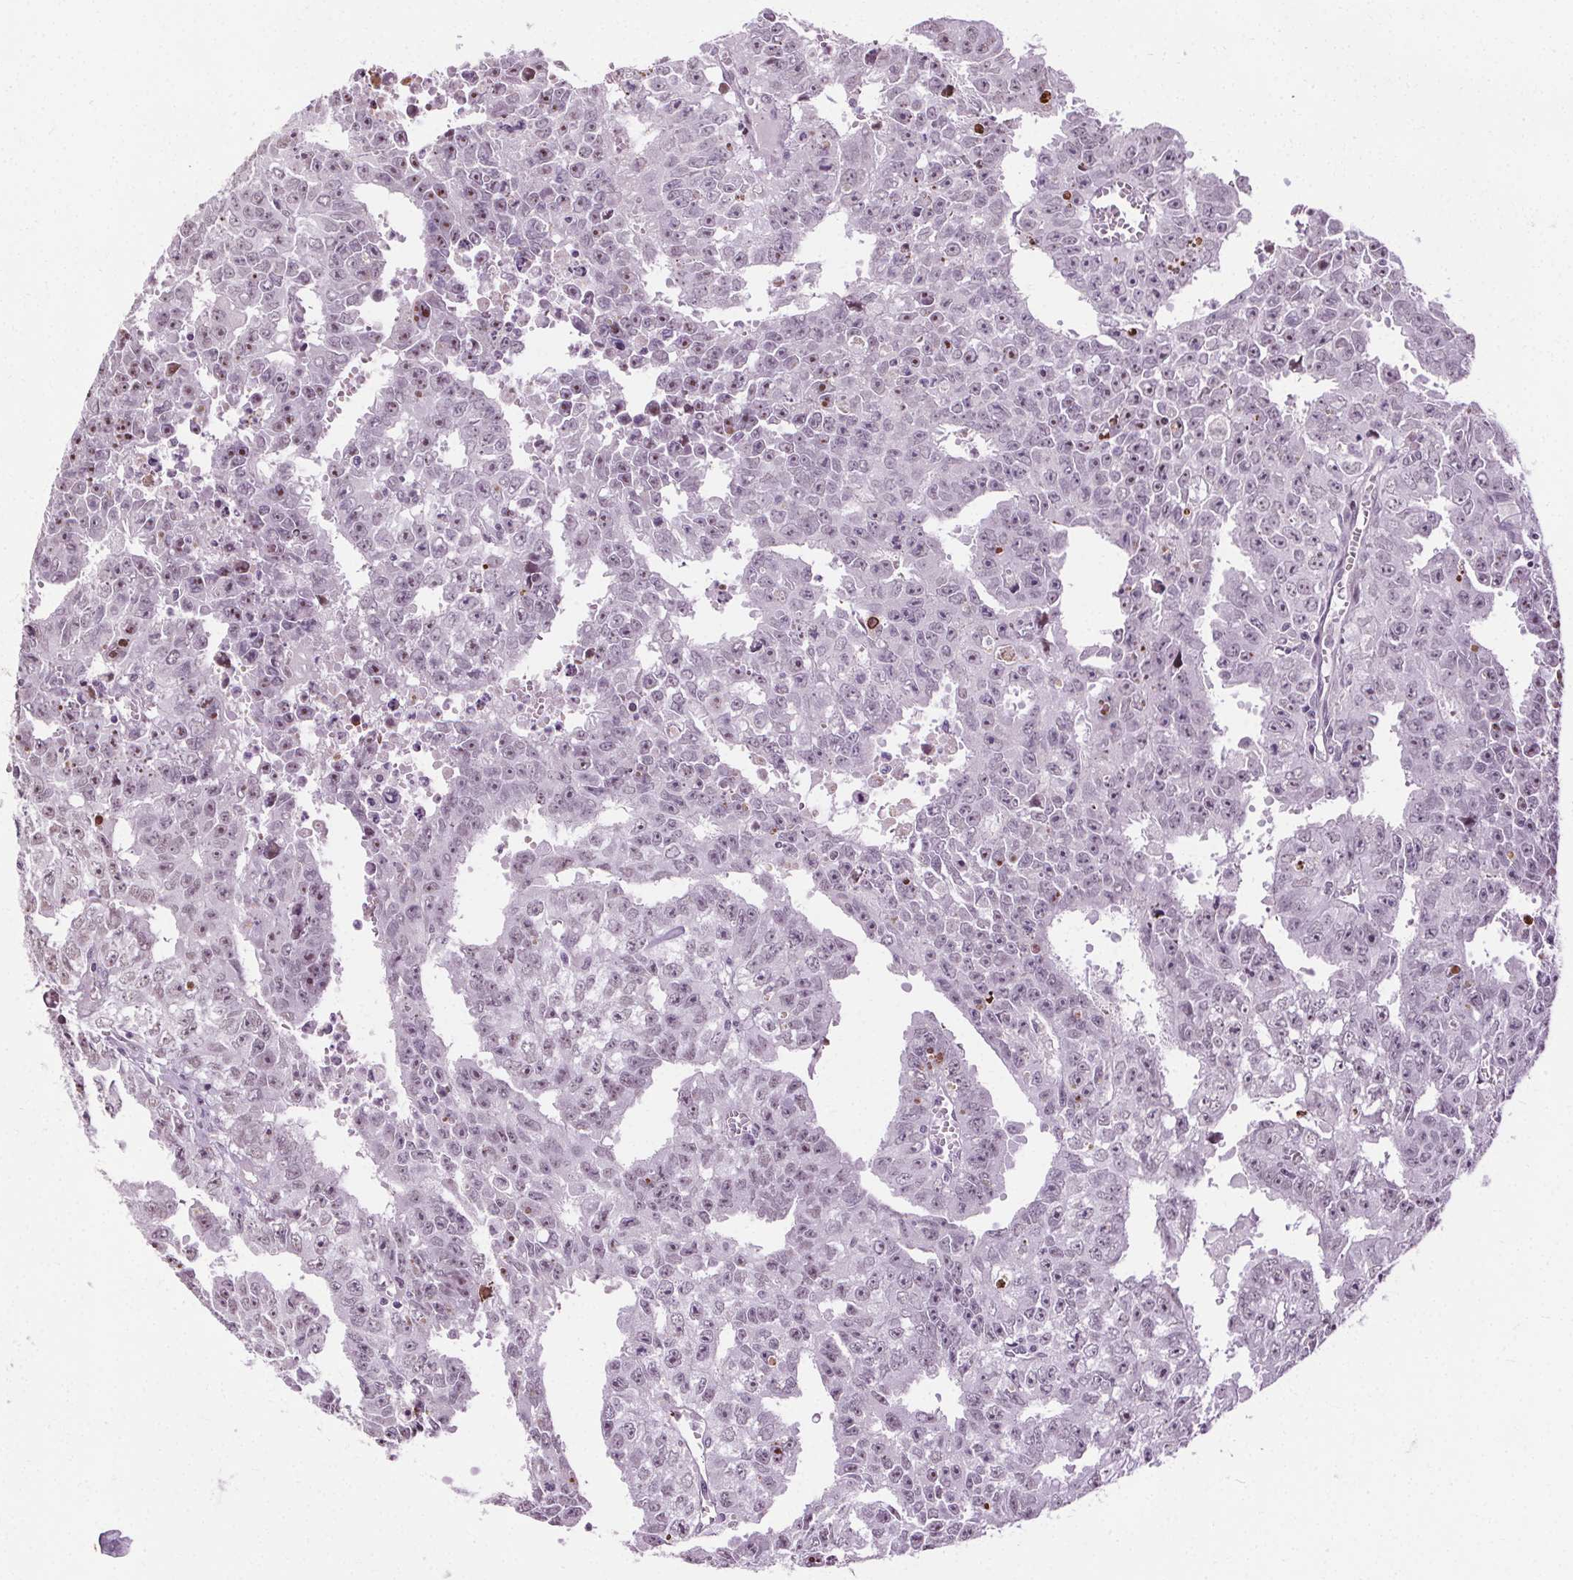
{"staining": {"intensity": "negative", "quantity": "none", "location": "none"}, "tissue": "testis cancer", "cell_type": "Tumor cells", "image_type": "cancer", "snomed": [{"axis": "morphology", "description": "Carcinoma, Embryonal, NOS"}, {"axis": "morphology", "description": "Teratoma, malignant, NOS"}, {"axis": "topography", "description": "Testis"}], "caption": "Immunohistochemical staining of malignant teratoma (testis) exhibits no significant staining in tumor cells.", "gene": "CEBPA", "patient": {"sex": "male", "age": 24}}